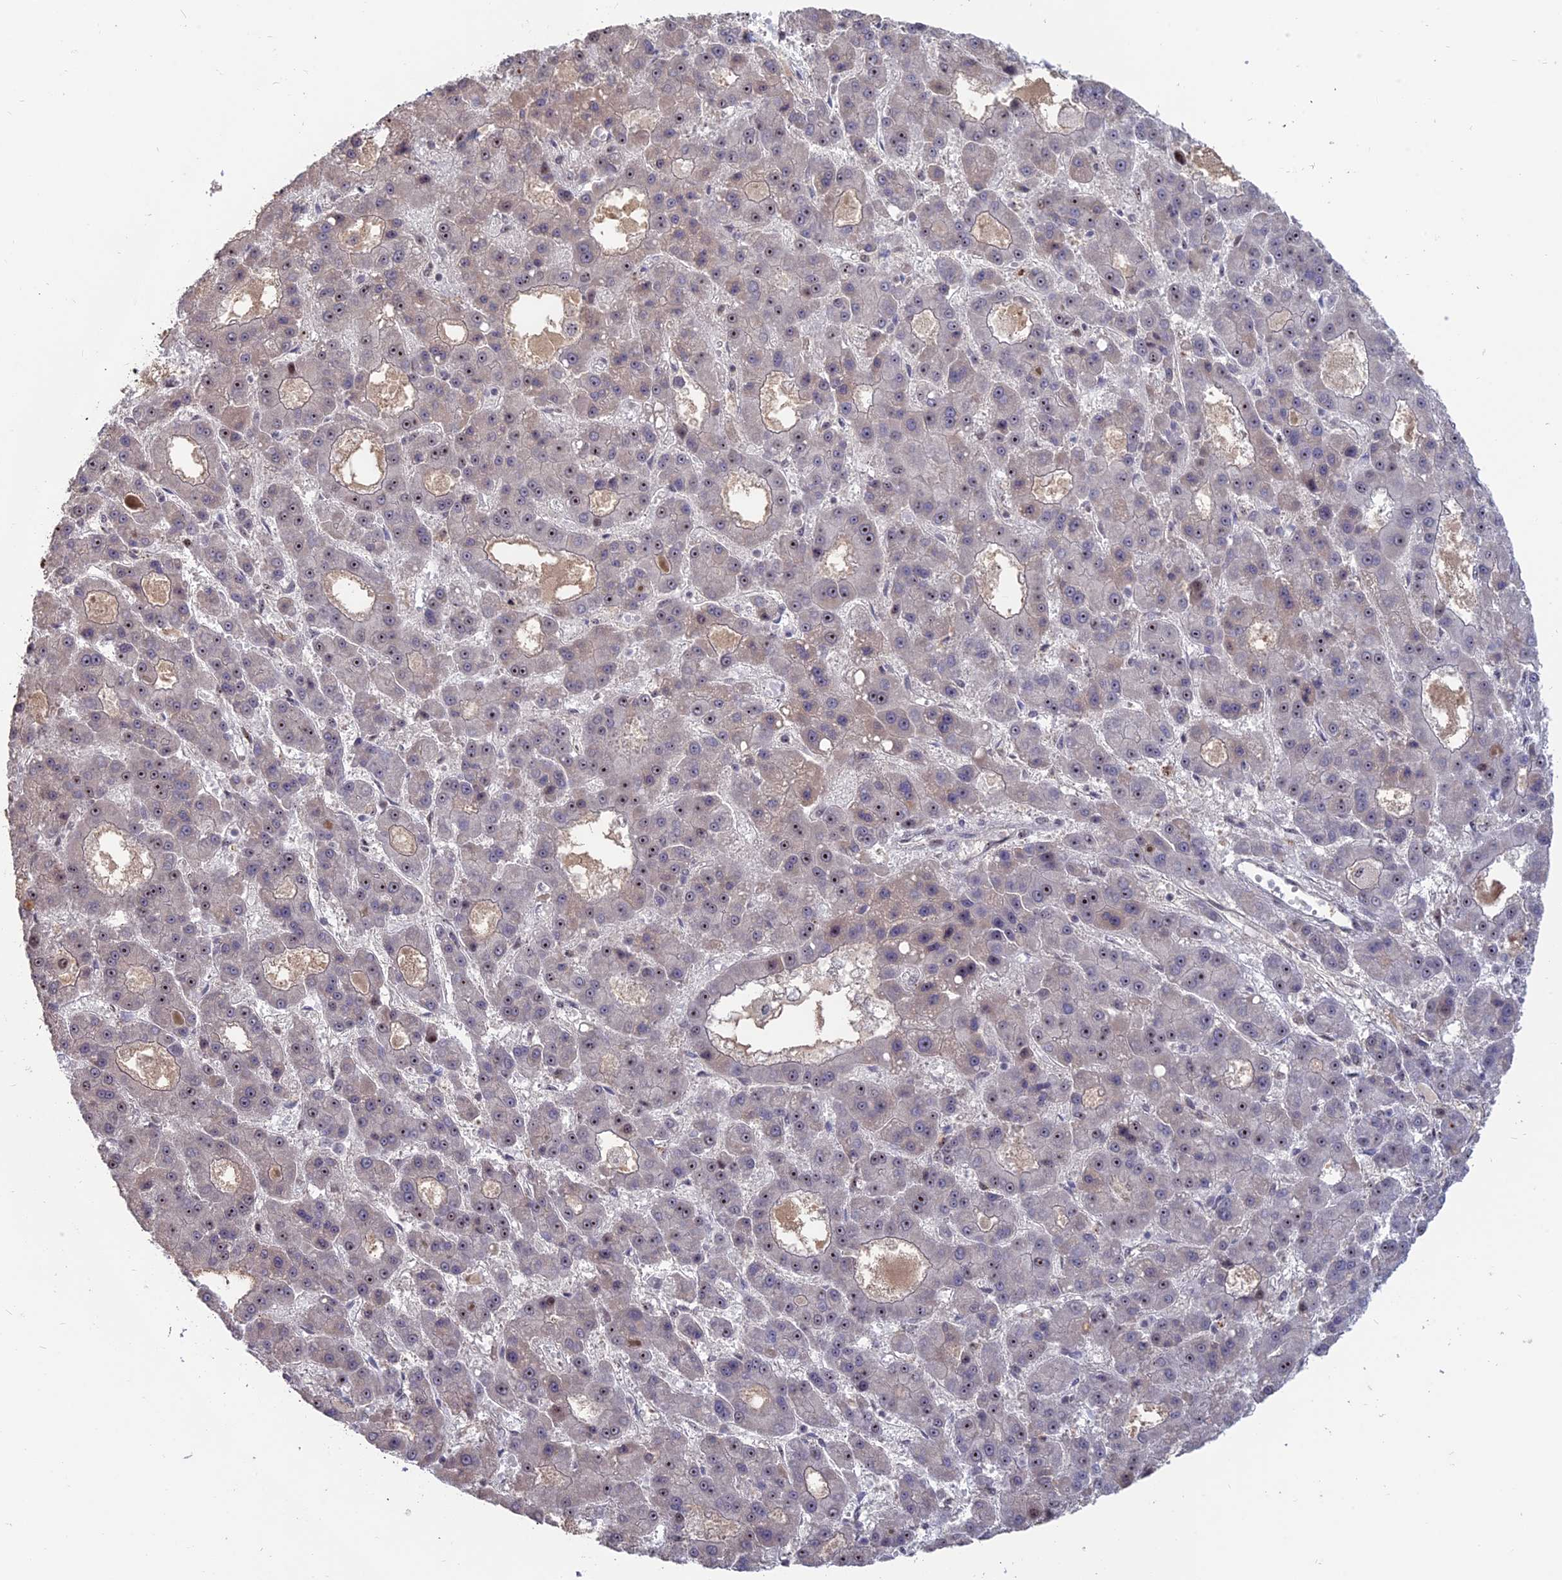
{"staining": {"intensity": "moderate", "quantity": "<25%", "location": "nuclear"}, "tissue": "liver cancer", "cell_type": "Tumor cells", "image_type": "cancer", "snomed": [{"axis": "morphology", "description": "Carcinoma, Hepatocellular, NOS"}, {"axis": "topography", "description": "Liver"}], "caption": "About <25% of tumor cells in liver cancer (hepatocellular carcinoma) demonstrate moderate nuclear protein expression as visualized by brown immunohistochemical staining.", "gene": "FAM131A", "patient": {"sex": "male", "age": 70}}